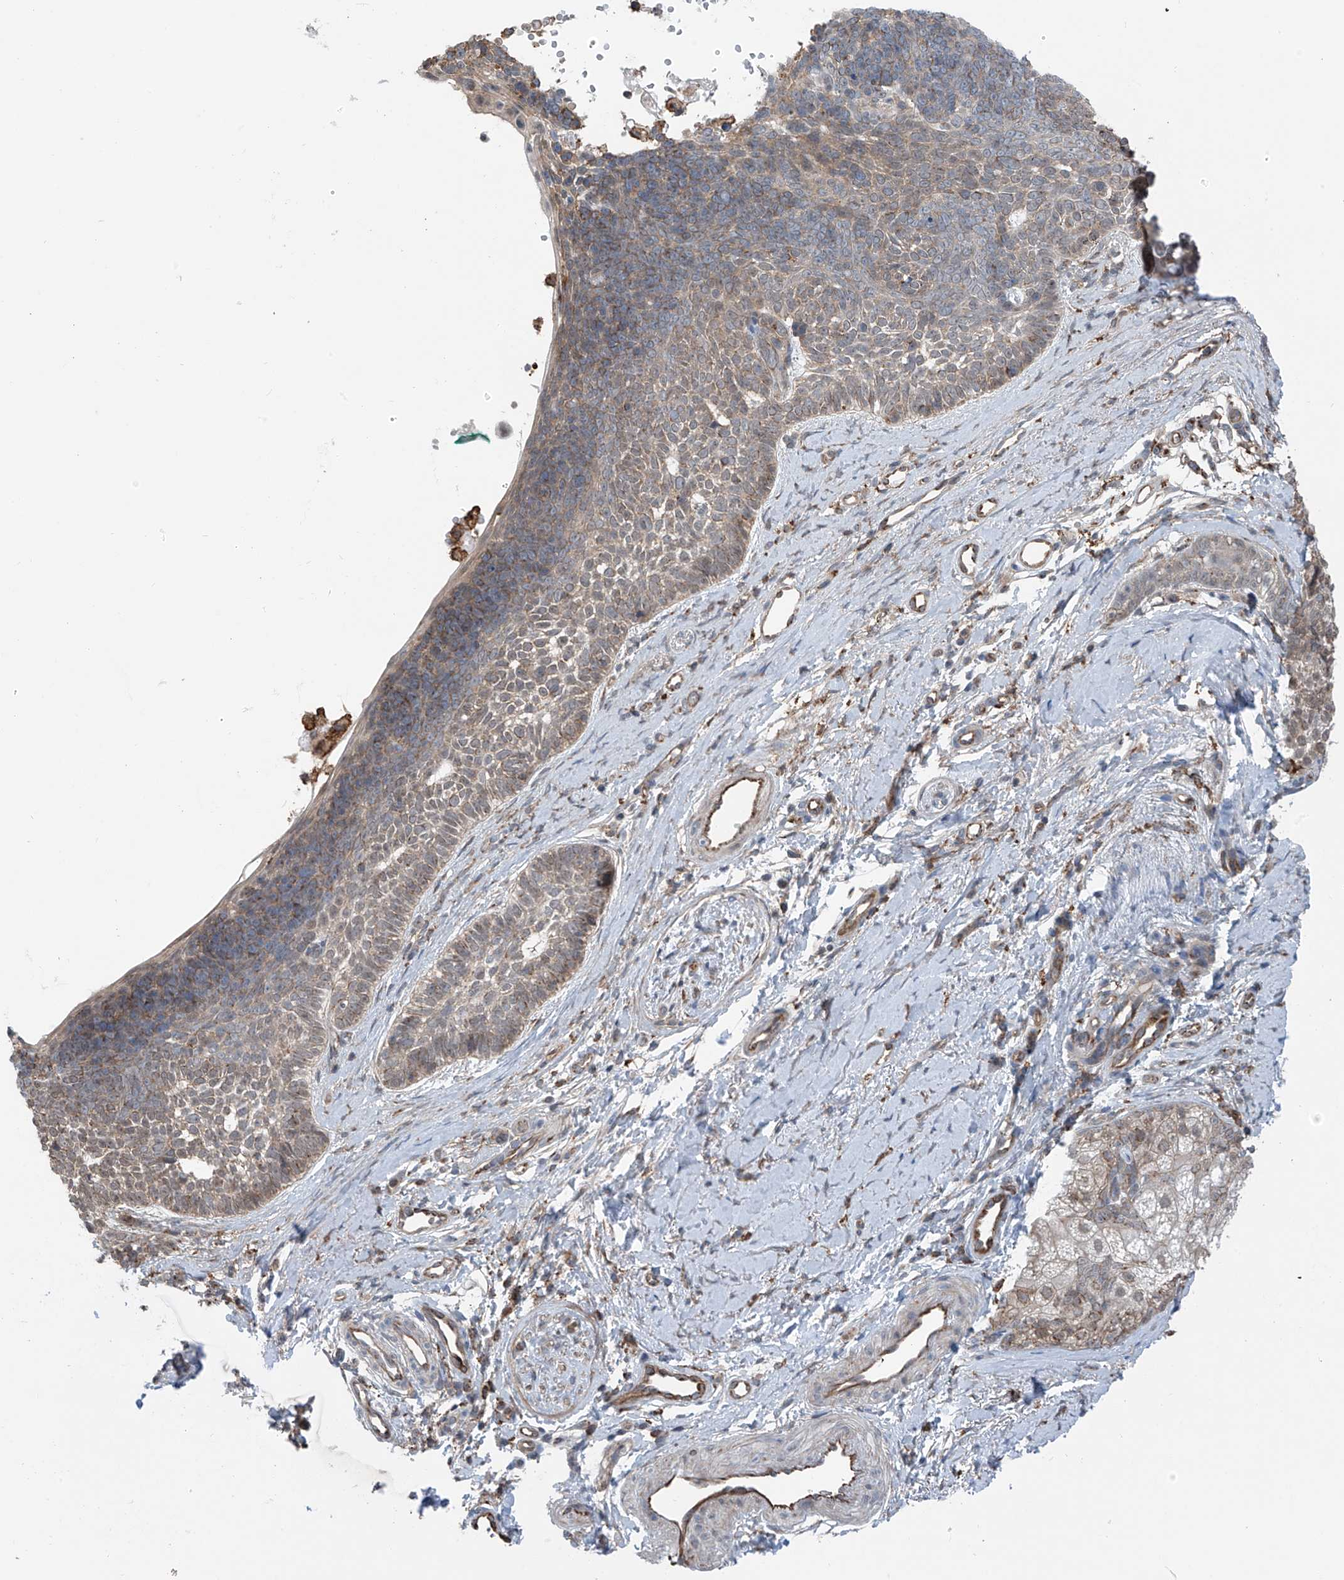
{"staining": {"intensity": "weak", "quantity": ">75%", "location": "cytoplasmic/membranous"}, "tissue": "skin cancer", "cell_type": "Tumor cells", "image_type": "cancer", "snomed": [{"axis": "morphology", "description": "Basal cell carcinoma"}, {"axis": "topography", "description": "Skin"}], "caption": "IHC of human skin basal cell carcinoma demonstrates low levels of weak cytoplasmic/membranous staining in approximately >75% of tumor cells.", "gene": "ZNF189", "patient": {"sex": "female", "age": 81}}